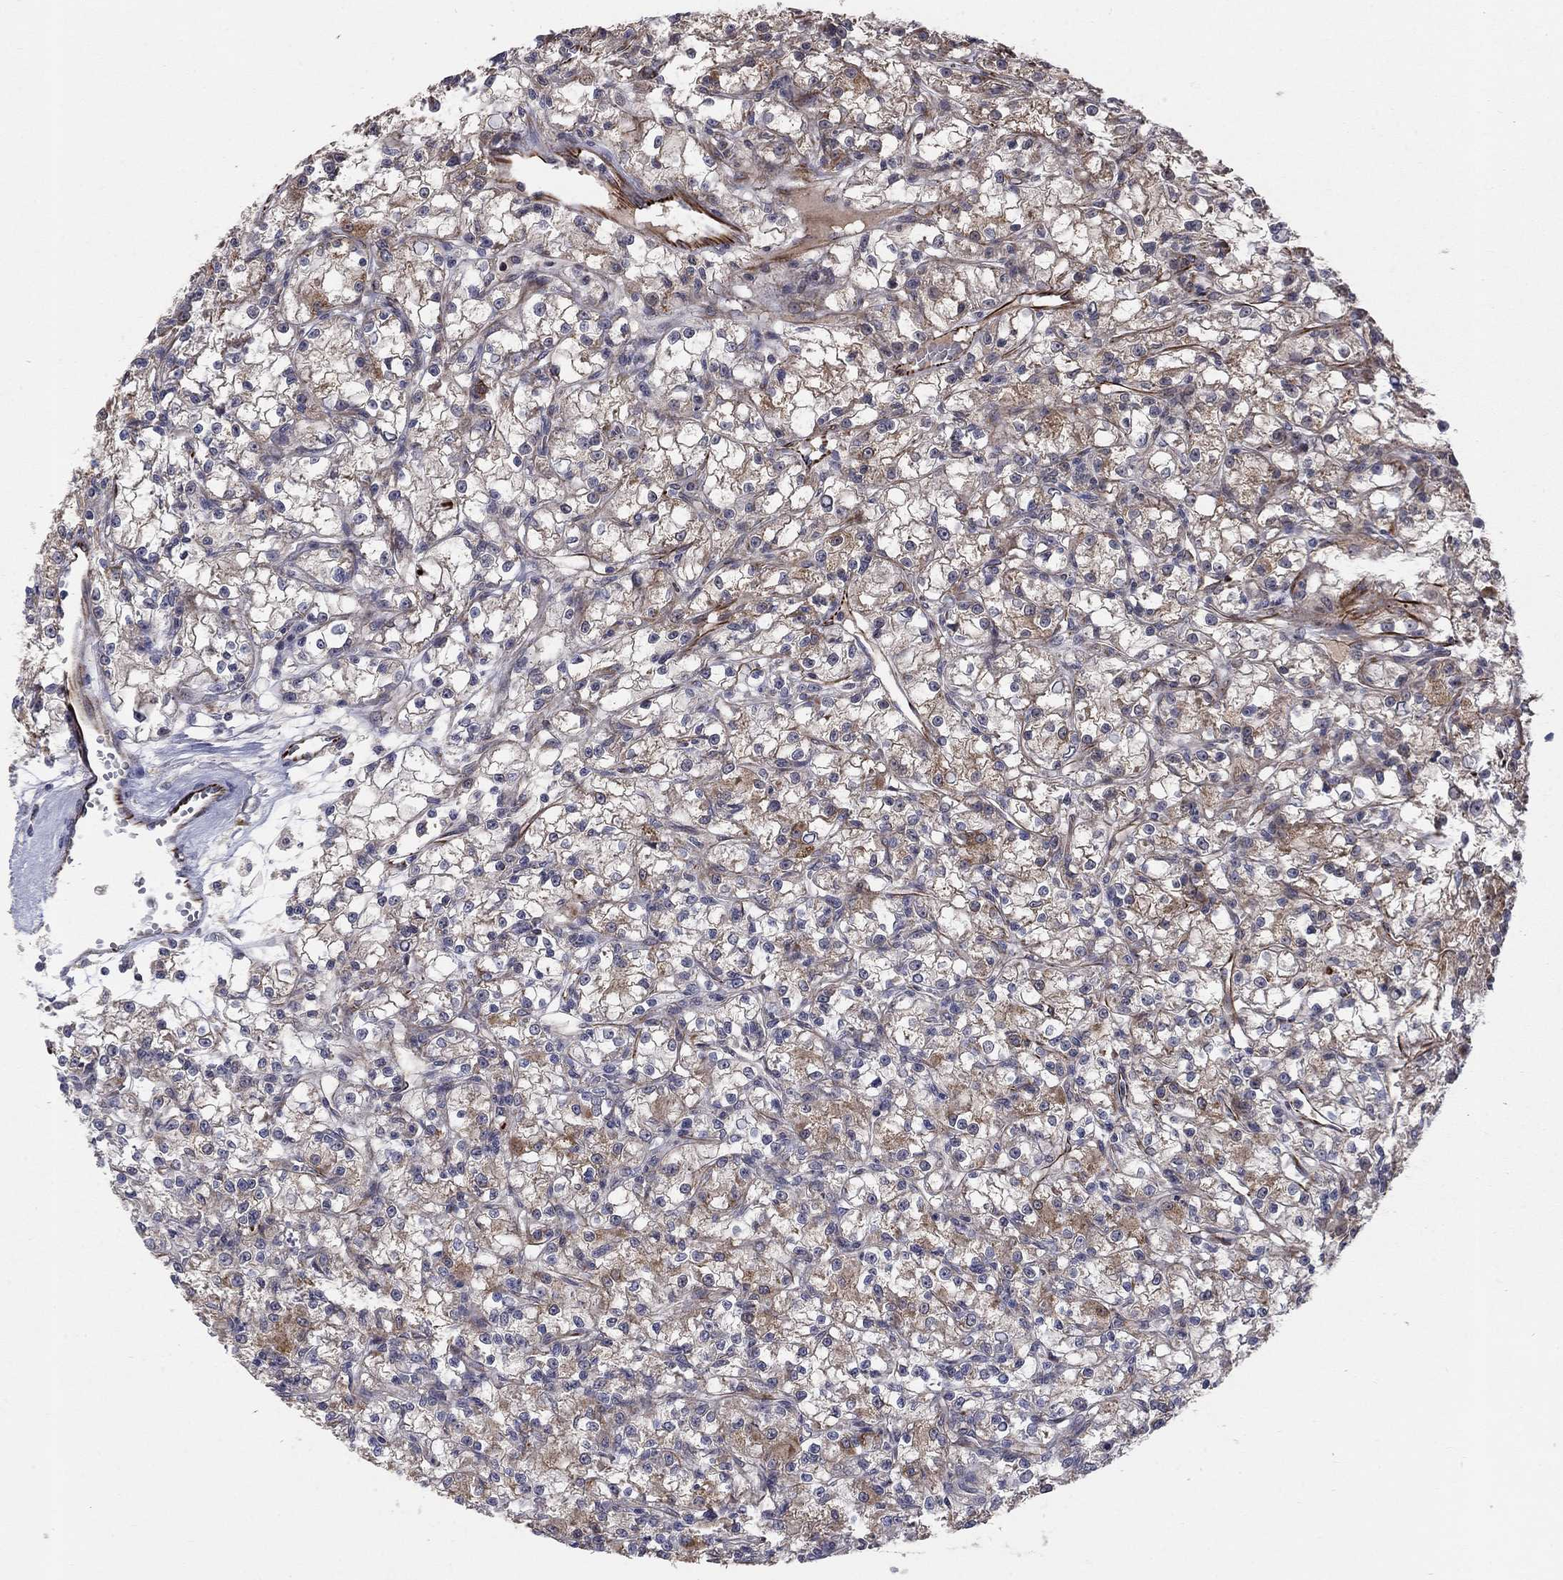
{"staining": {"intensity": "moderate", "quantity": "<25%", "location": "cytoplasmic/membranous"}, "tissue": "renal cancer", "cell_type": "Tumor cells", "image_type": "cancer", "snomed": [{"axis": "morphology", "description": "Adenocarcinoma, NOS"}, {"axis": "topography", "description": "Kidney"}], "caption": "Tumor cells display moderate cytoplasmic/membranous expression in approximately <25% of cells in renal adenocarcinoma.", "gene": "MSRA", "patient": {"sex": "female", "age": 59}}